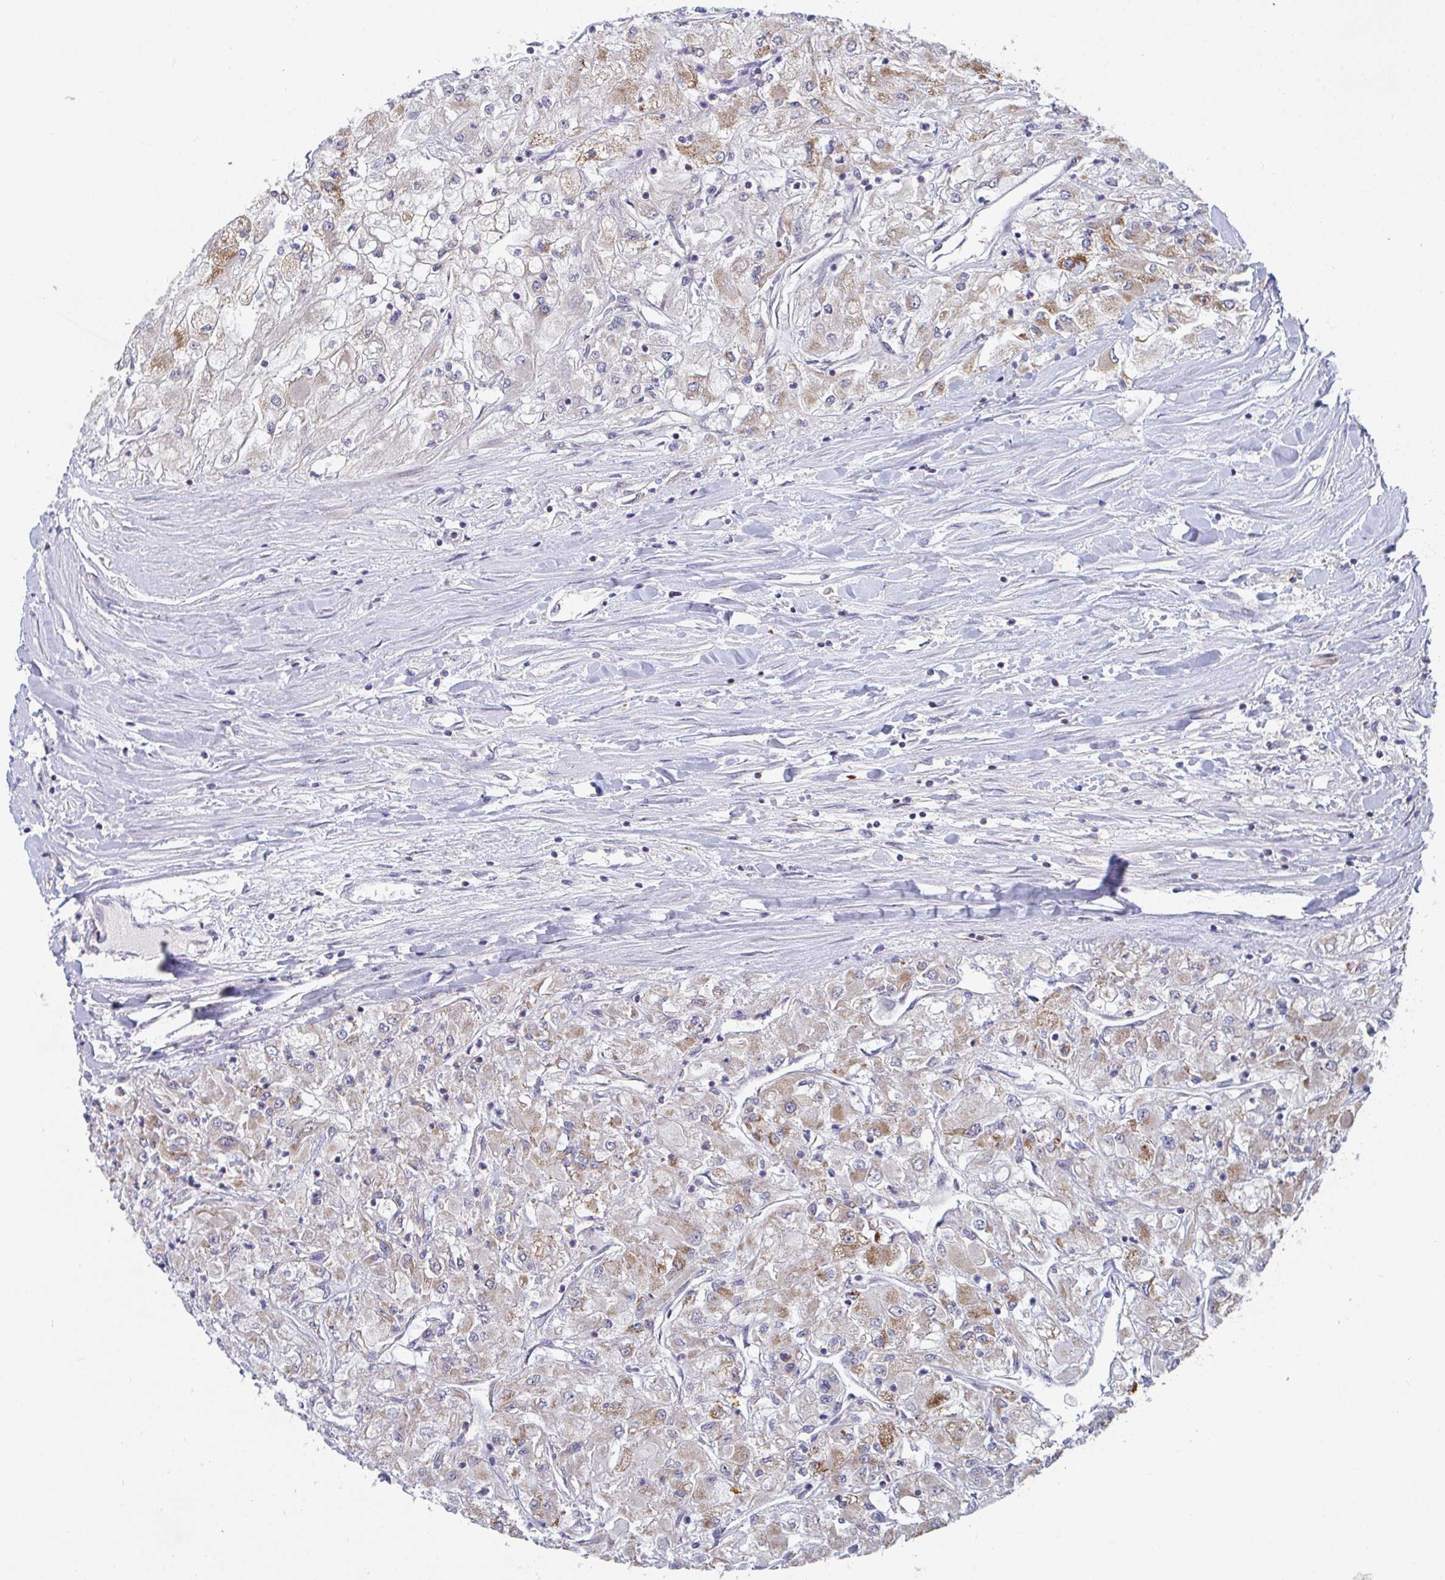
{"staining": {"intensity": "moderate", "quantity": "25%-75%", "location": "cytoplasmic/membranous"}, "tissue": "renal cancer", "cell_type": "Tumor cells", "image_type": "cancer", "snomed": [{"axis": "morphology", "description": "Adenocarcinoma, NOS"}, {"axis": "topography", "description": "Kidney"}], "caption": "The micrograph reveals immunohistochemical staining of renal adenocarcinoma. There is moderate cytoplasmic/membranous staining is present in about 25%-75% of tumor cells.", "gene": "EIF1AD", "patient": {"sex": "male", "age": 80}}